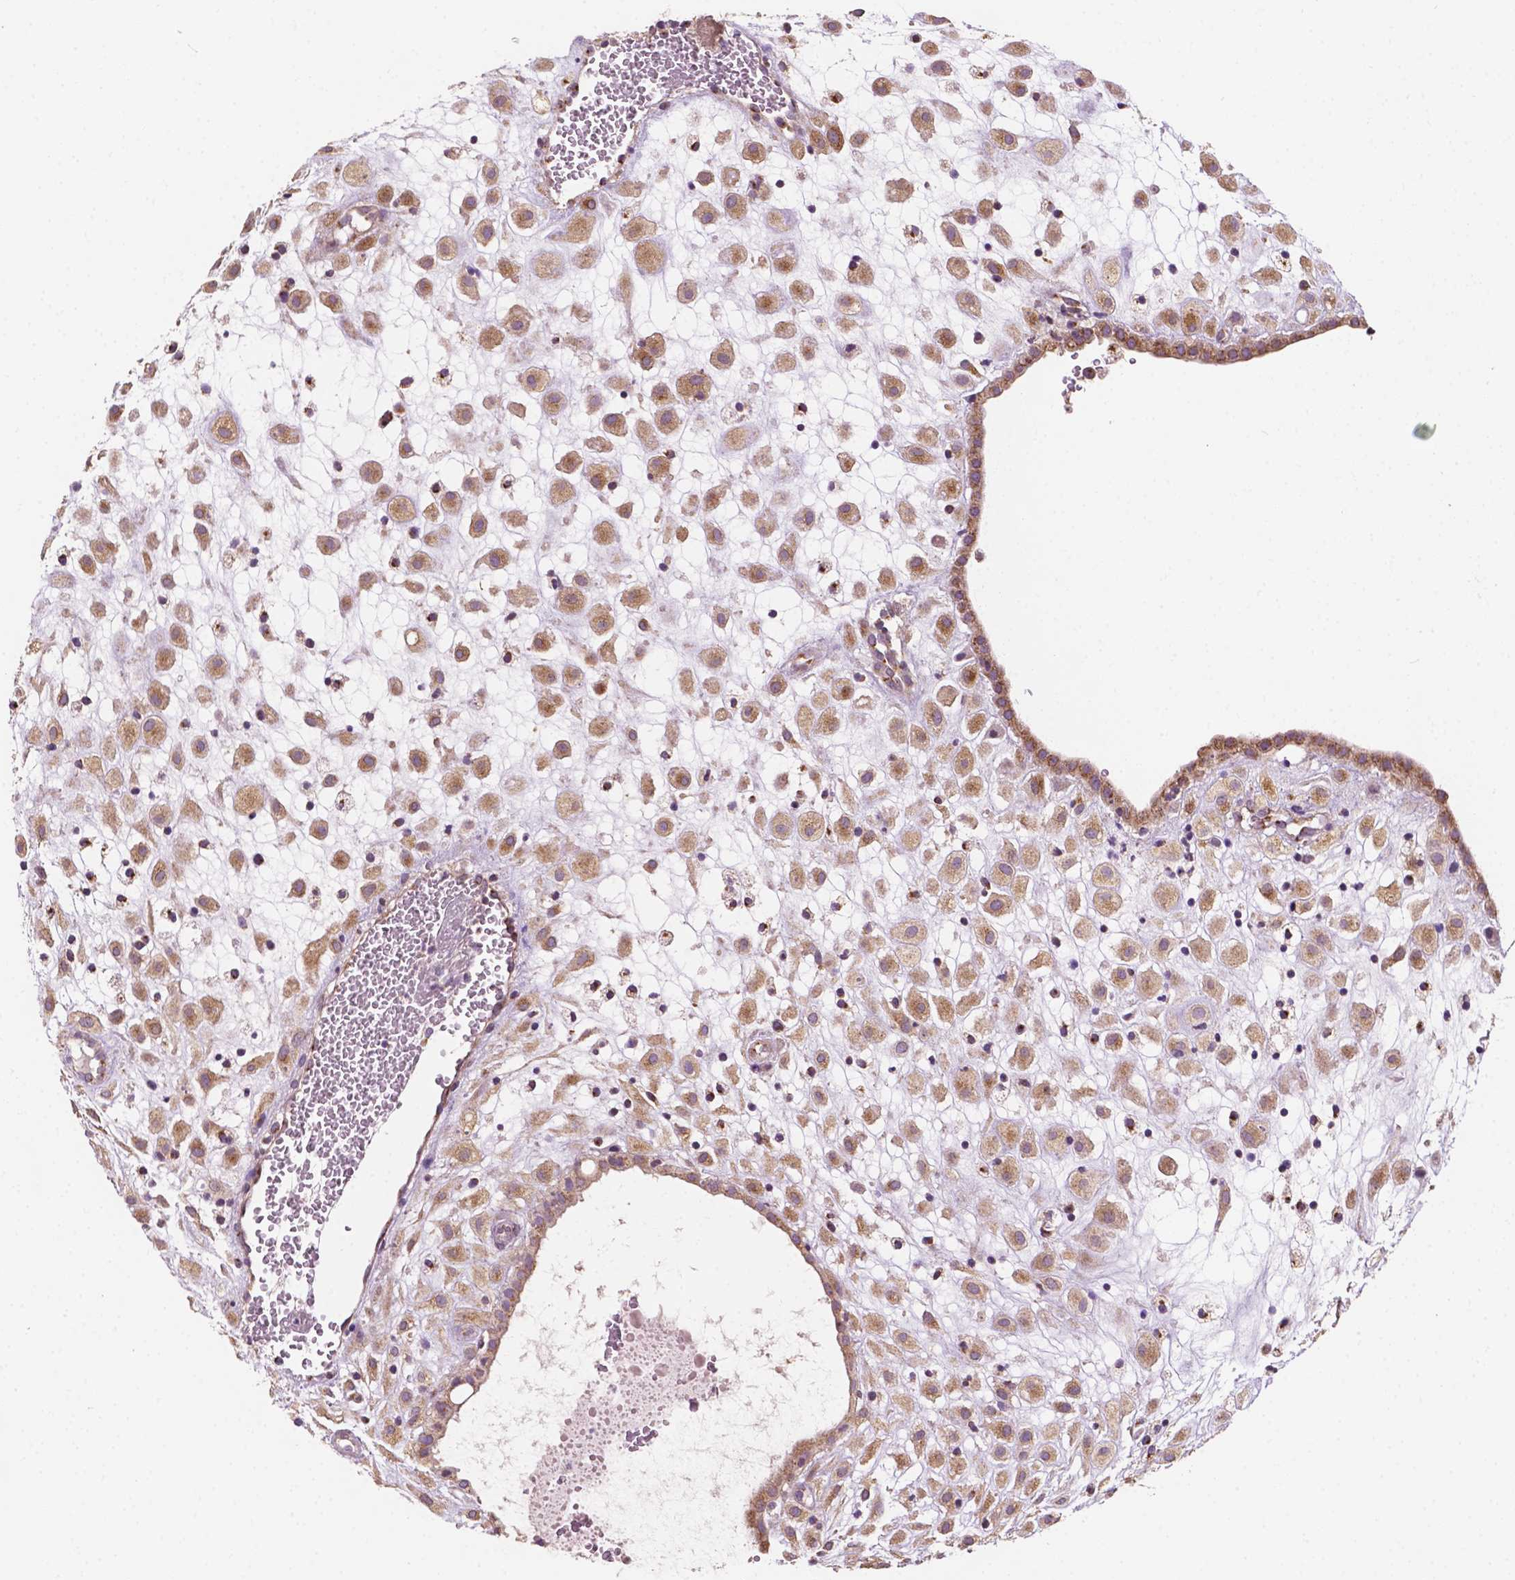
{"staining": {"intensity": "moderate", "quantity": ">75%", "location": "cytoplasmic/membranous"}, "tissue": "placenta", "cell_type": "Decidual cells", "image_type": "normal", "snomed": [{"axis": "morphology", "description": "Normal tissue, NOS"}, {"axis": "topography", "description": "Placenta"}], "caption": "Protein positivity by IHC shows moderate cytoplasmic/membranous positivity in about >75% of decidual cells in unremarkable placenta. (DAB (3,3'-diaminobenzidine) = brown stain, brightfield microscopy at high magnification).", "gene": "EBAG9", "patient": {"sex": "female", "age": 24}}